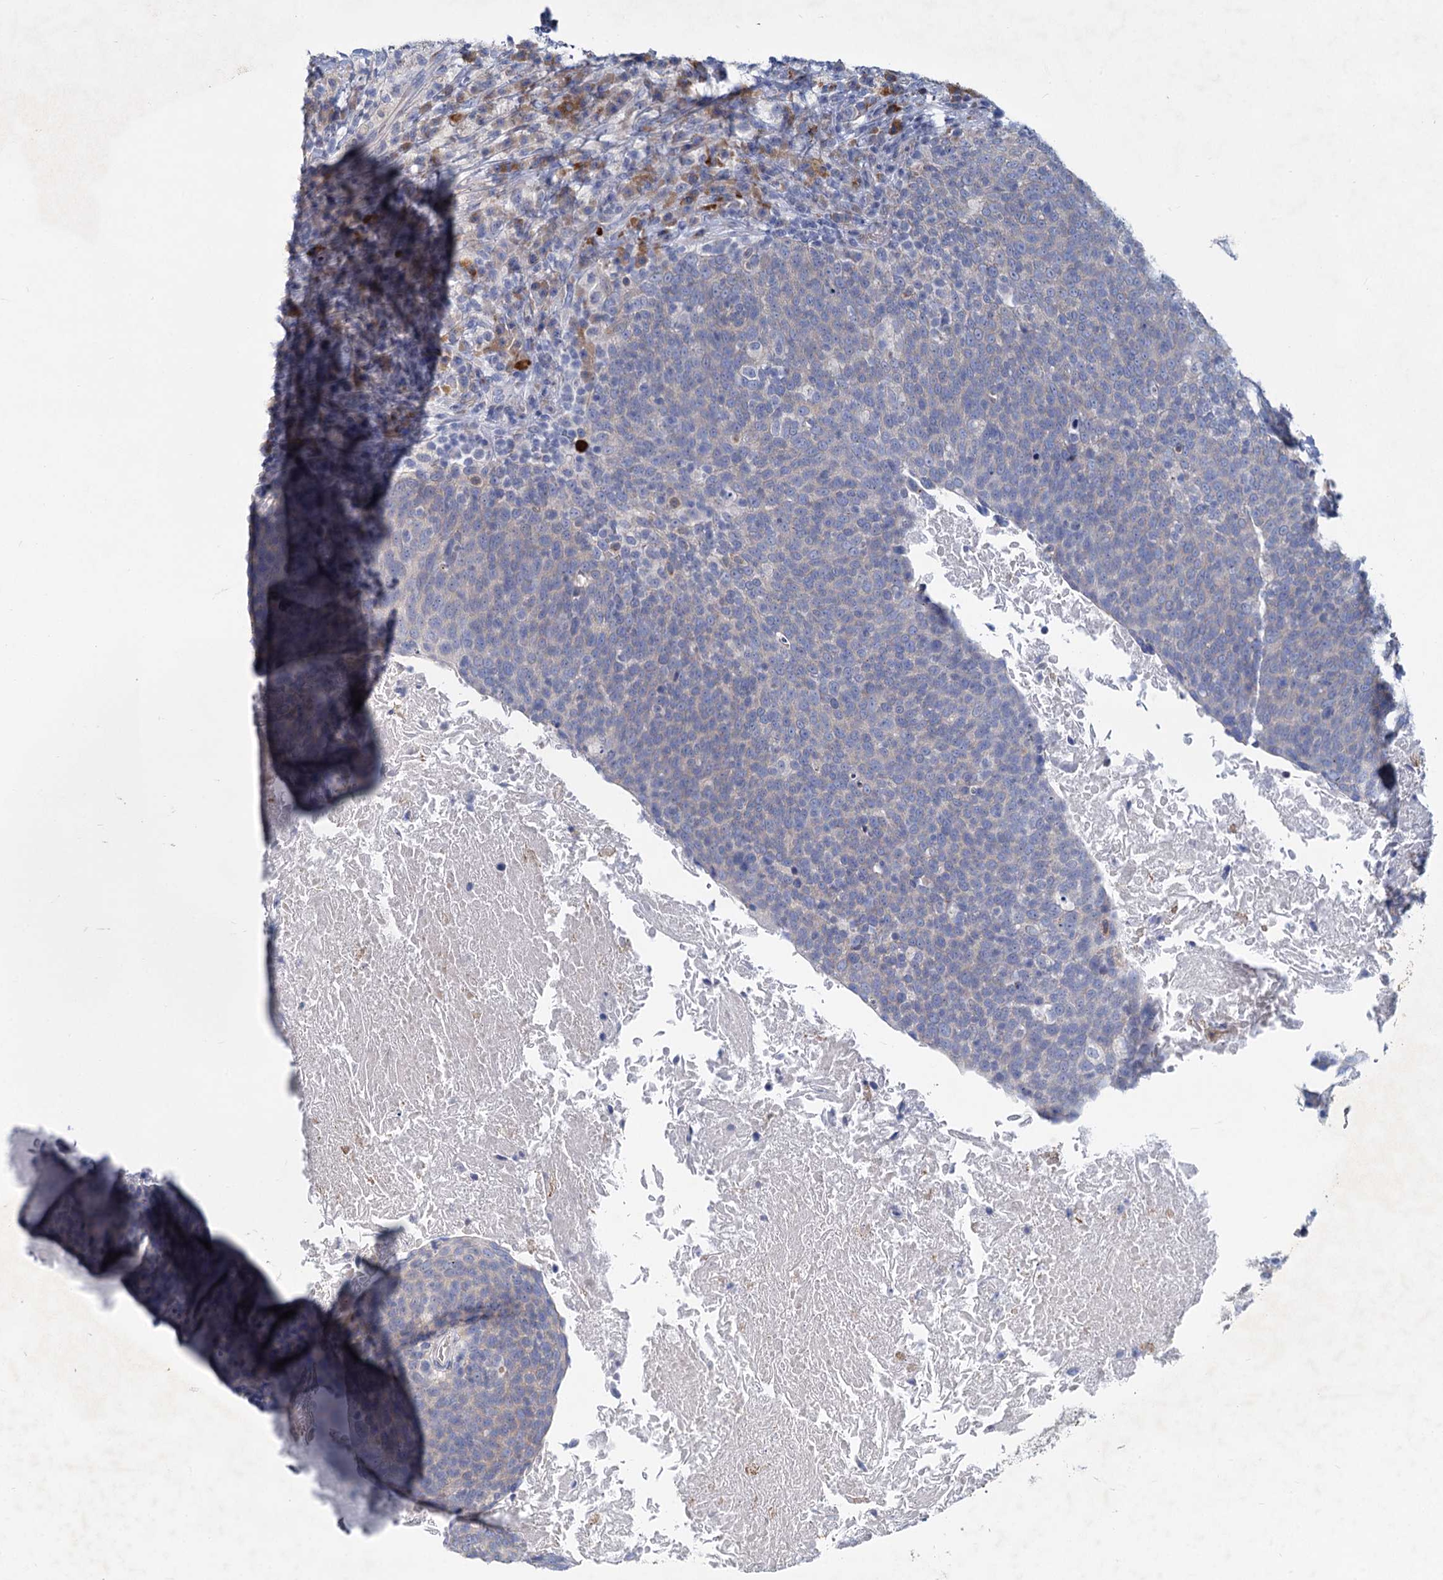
{"staining": {"intensity": "negative", "quantity": "none", "location": "none"}, "tissue": "head and neck cancer", "cell_type": "Tumor cells", "image_type": "cancer", "snomed": [{"axis": "morphology", "description": "Squamous cell carcinoma, NOS"}, {"axis": "morphology", "description": "Squamous cell carcinoma, metastatic, NOS"}, {"axis": "topography", "description": "Lymph node"}, {"axis": "topography", "description": "Head-Neck"}], "caption": "A micrograph of squamous cell carcinoma (head and neck) stained for a protein shows no brown staining in tumor cells.", "gene": "PRSS35", "patient": {"sex": "male", "age": 62}}